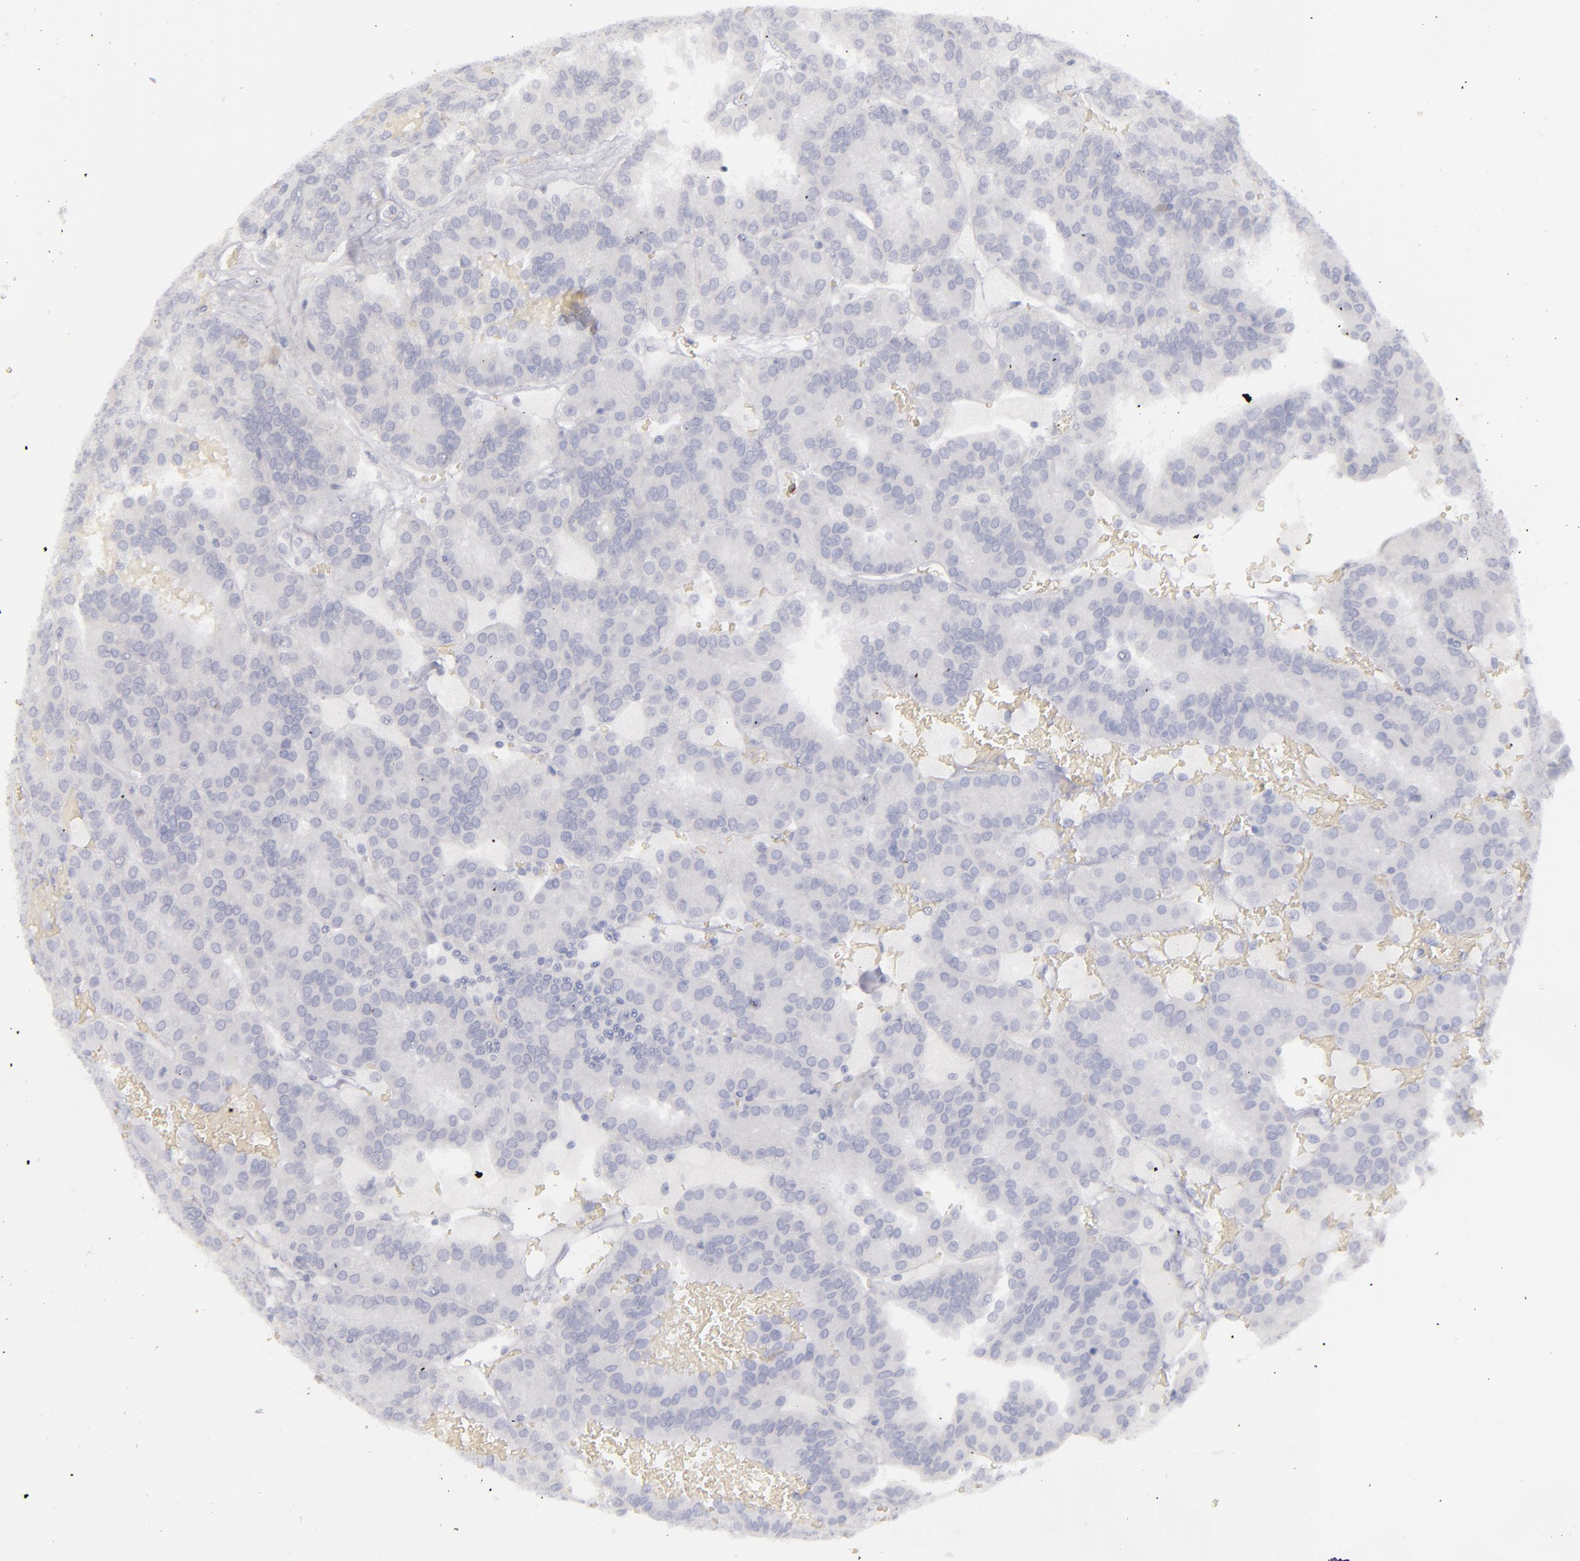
{"staining": {"intensity": "negative", "quantity": "none", "location": "none"}, "tissue": "renal cancer", "cell_type": "Tumor cells", "image_type": "cancer", "snomed": [{"axis": "morphology", "description": "Adenocarcinoma, NOS"}, {"axis": "topography", "description": "Kidney"}], "caption": "High power microscopy photomicrograph of an immunohistochemistry histopathology image of renal cancer, revealing no significant staining in tumor cells. (IHC, brightfield microscopy, high magnification).", "gene": "CD22", "patient": {"sex": "male", "age": 46}}